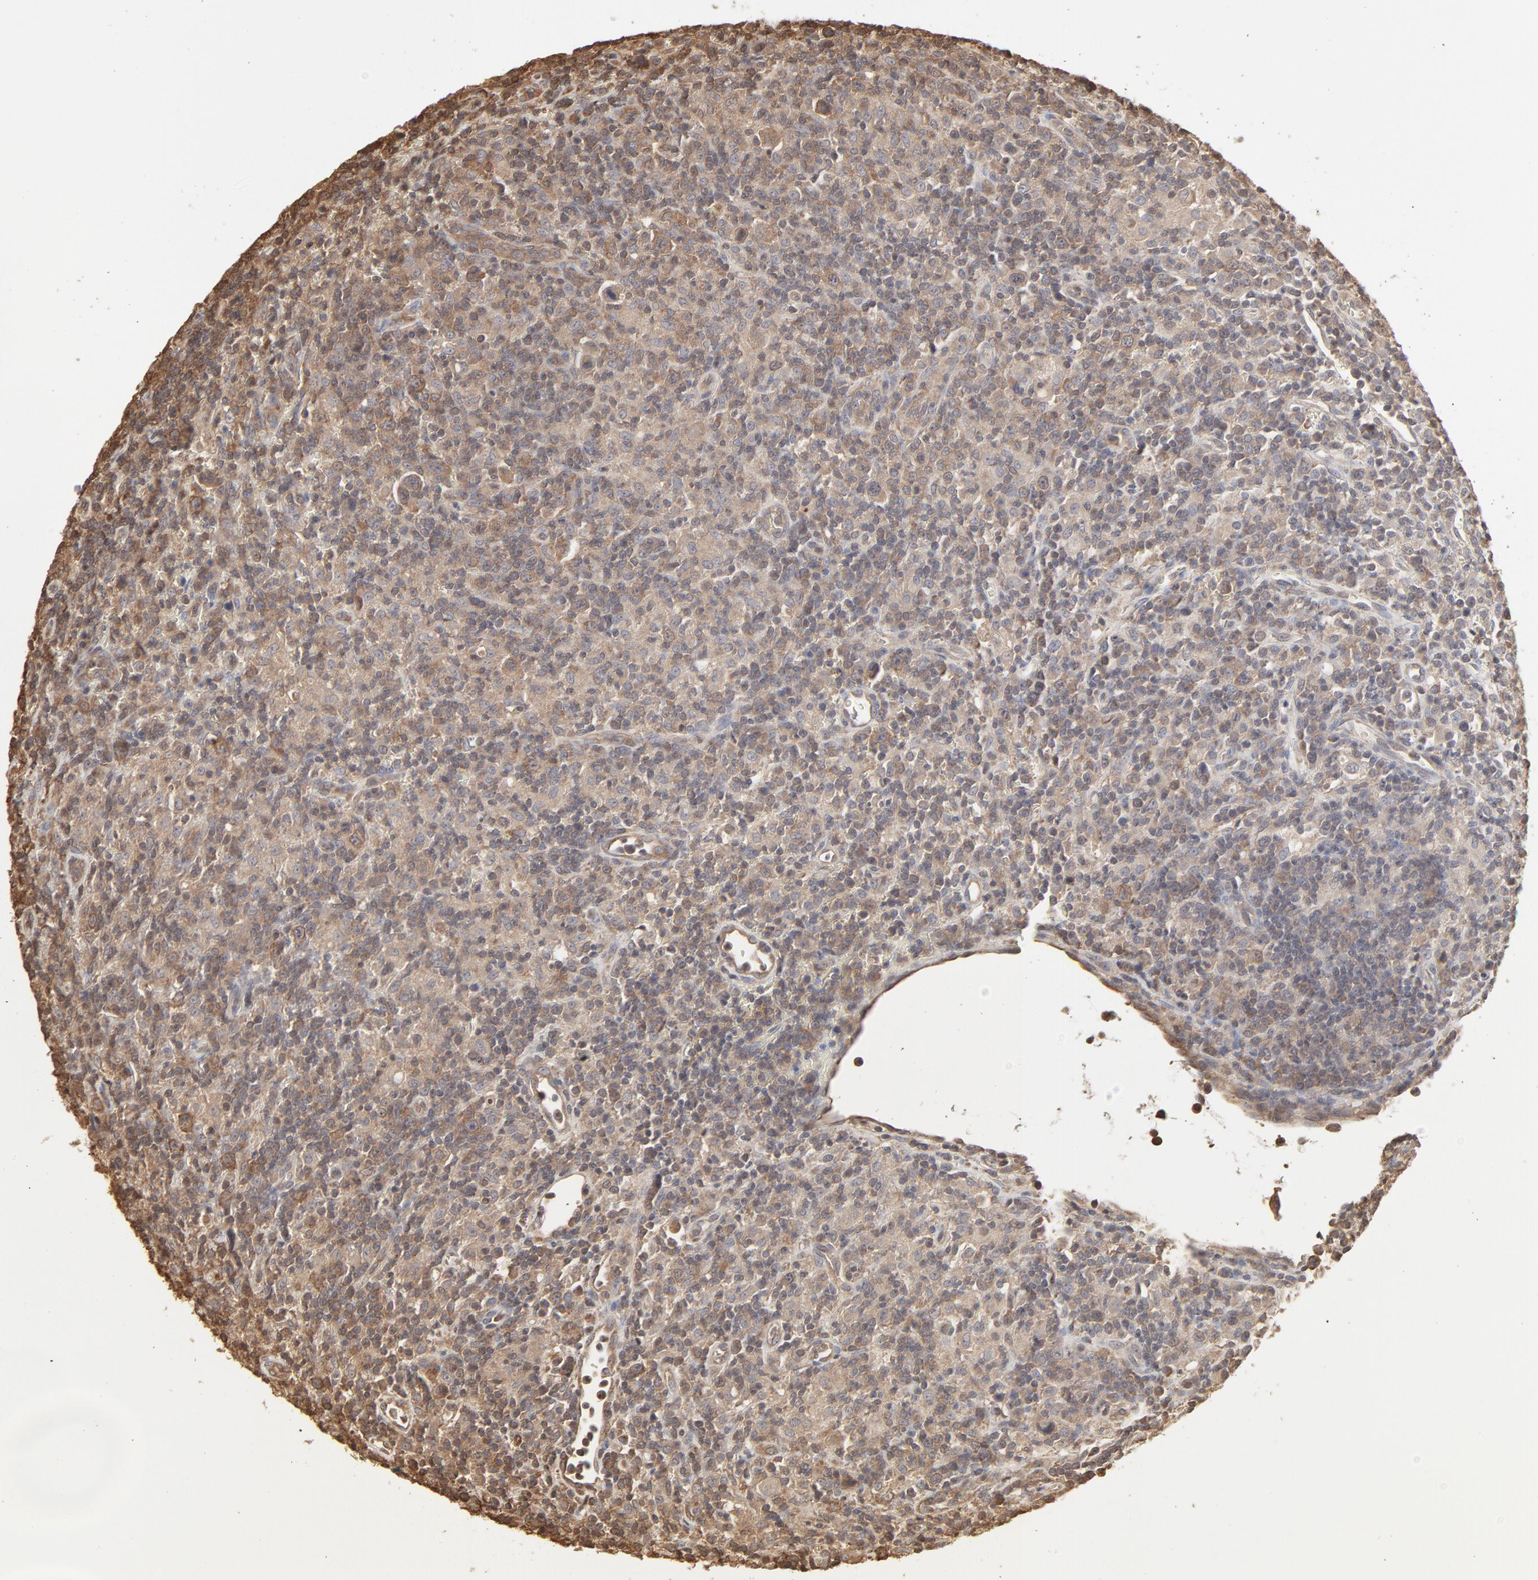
{"staining": {"intensity": "moderate", "quantity": ">75%", "location": "cytoplasmic/membranous"}, "tissue": "lymphoma", "cell_type": "Tumor cells", "image_type": "cancer", "snomed": [{"axis": "morphology", "description": "Hodgkin's disease, NOS"}, {"axis": "topography", "description": "Lymph node"}], "caption": "Lymphoma stained with DAB (3,3'-diaminobenzidine) immunohistochemistry (IHC) exhibits medium levels of moderate cytoplasmic/membranous expression in about >75% of tumor cells.", "gene": "PPP2CA", "patient": {"sex": "male", "age": 65}}